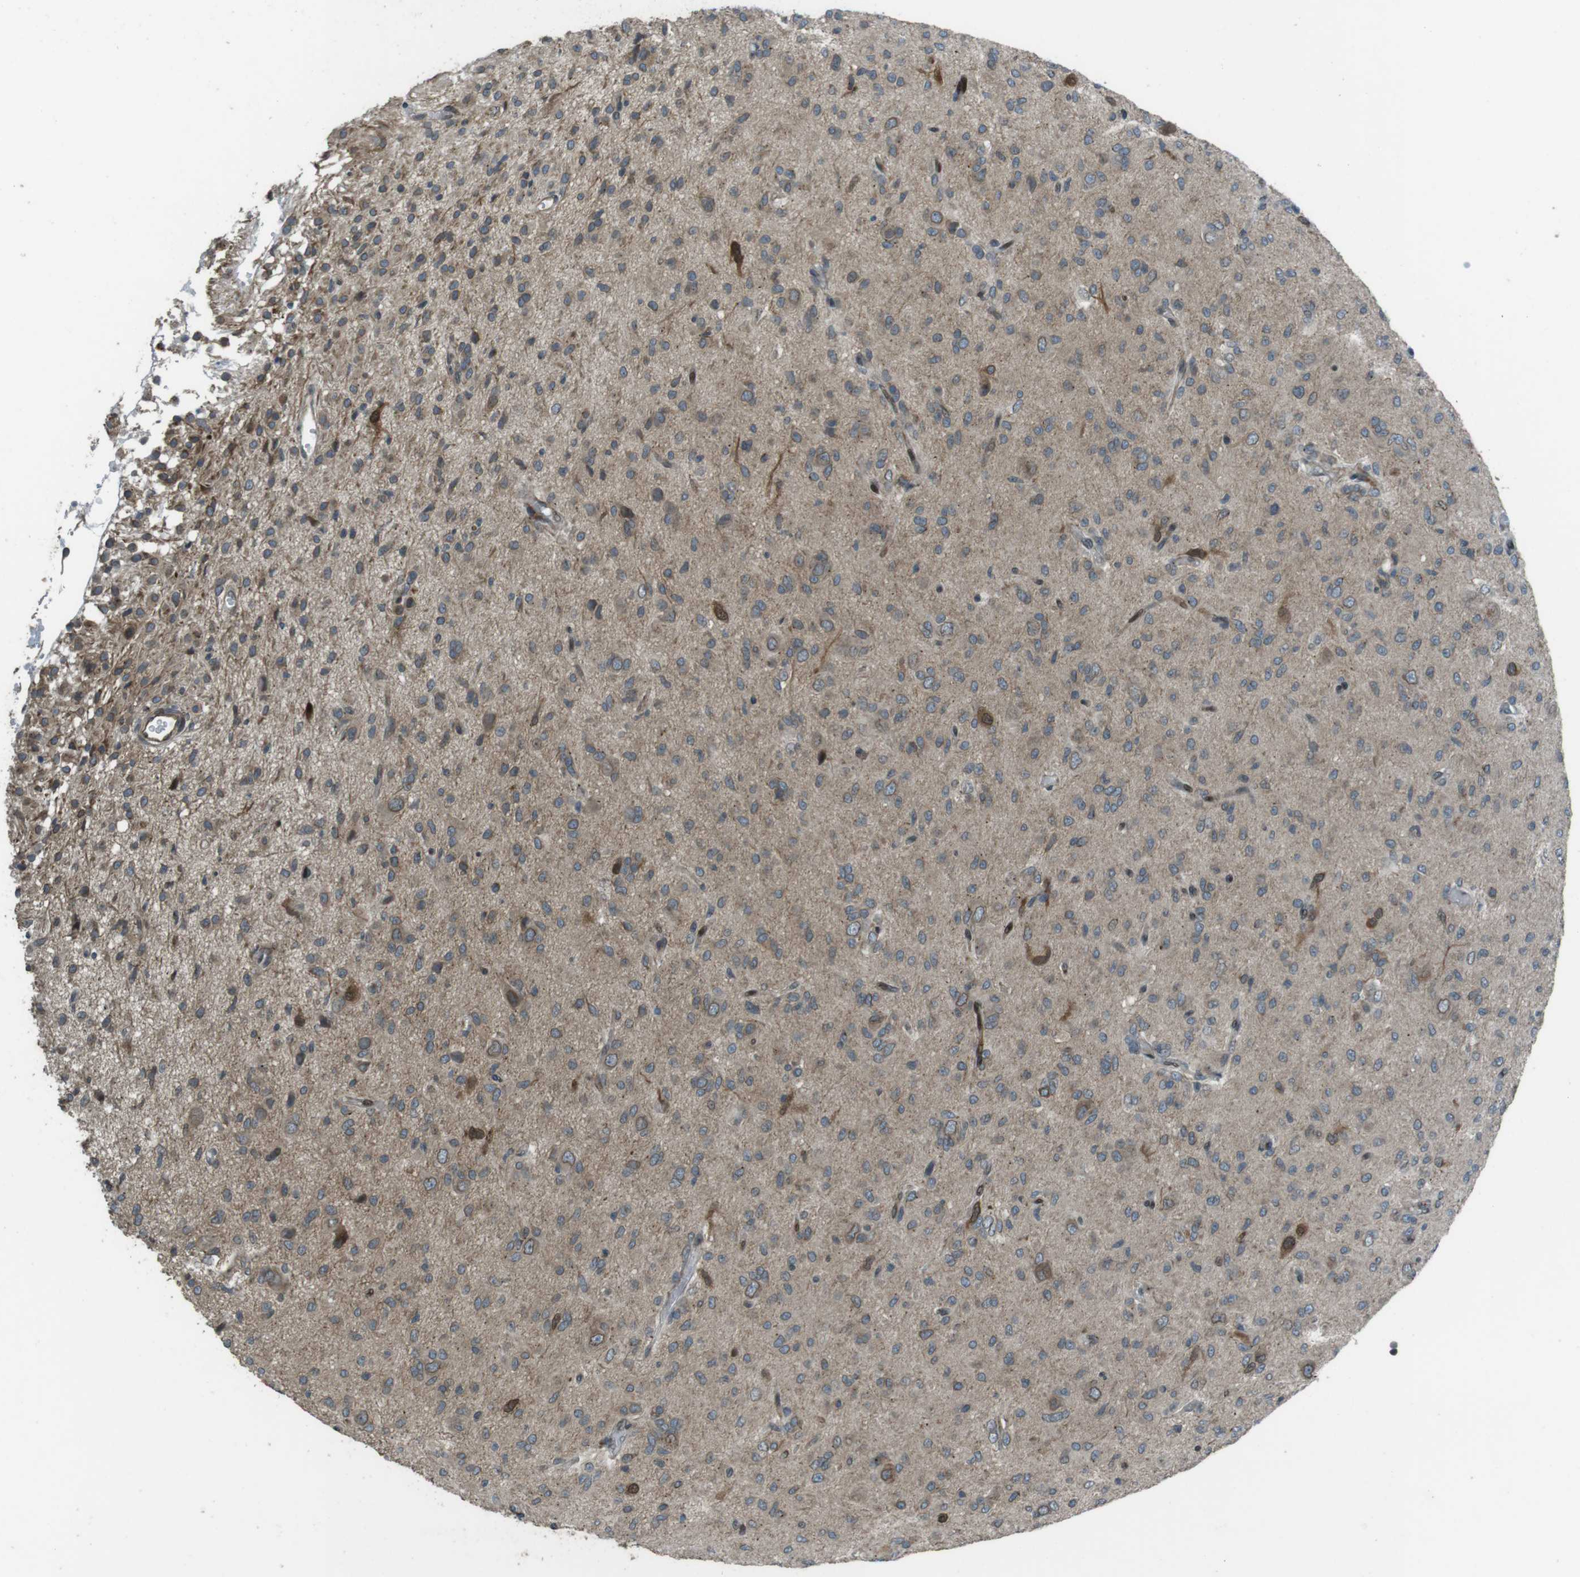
{"staining": {"intensity": "weak", "quantity": "25%-75%", "location": "cytoplasmic/membranous"}, "tissue": "glioma", "cell_type": "Tumor cells", "image_type": "cancer", "snomed": [{"axis": "morphology", "description": "Glioma, malignant, High grade"}, {"axis": "topography", "description": "Brain"}], "caption": "Protein expression analysis of human malignant glioma (high-grade) reveals weak cytoplasmic/membranous staining in approximately 25%-75% of tumor cells.", "gene": "ZNF330", "patient": {"sex": "female", "age": 59}}